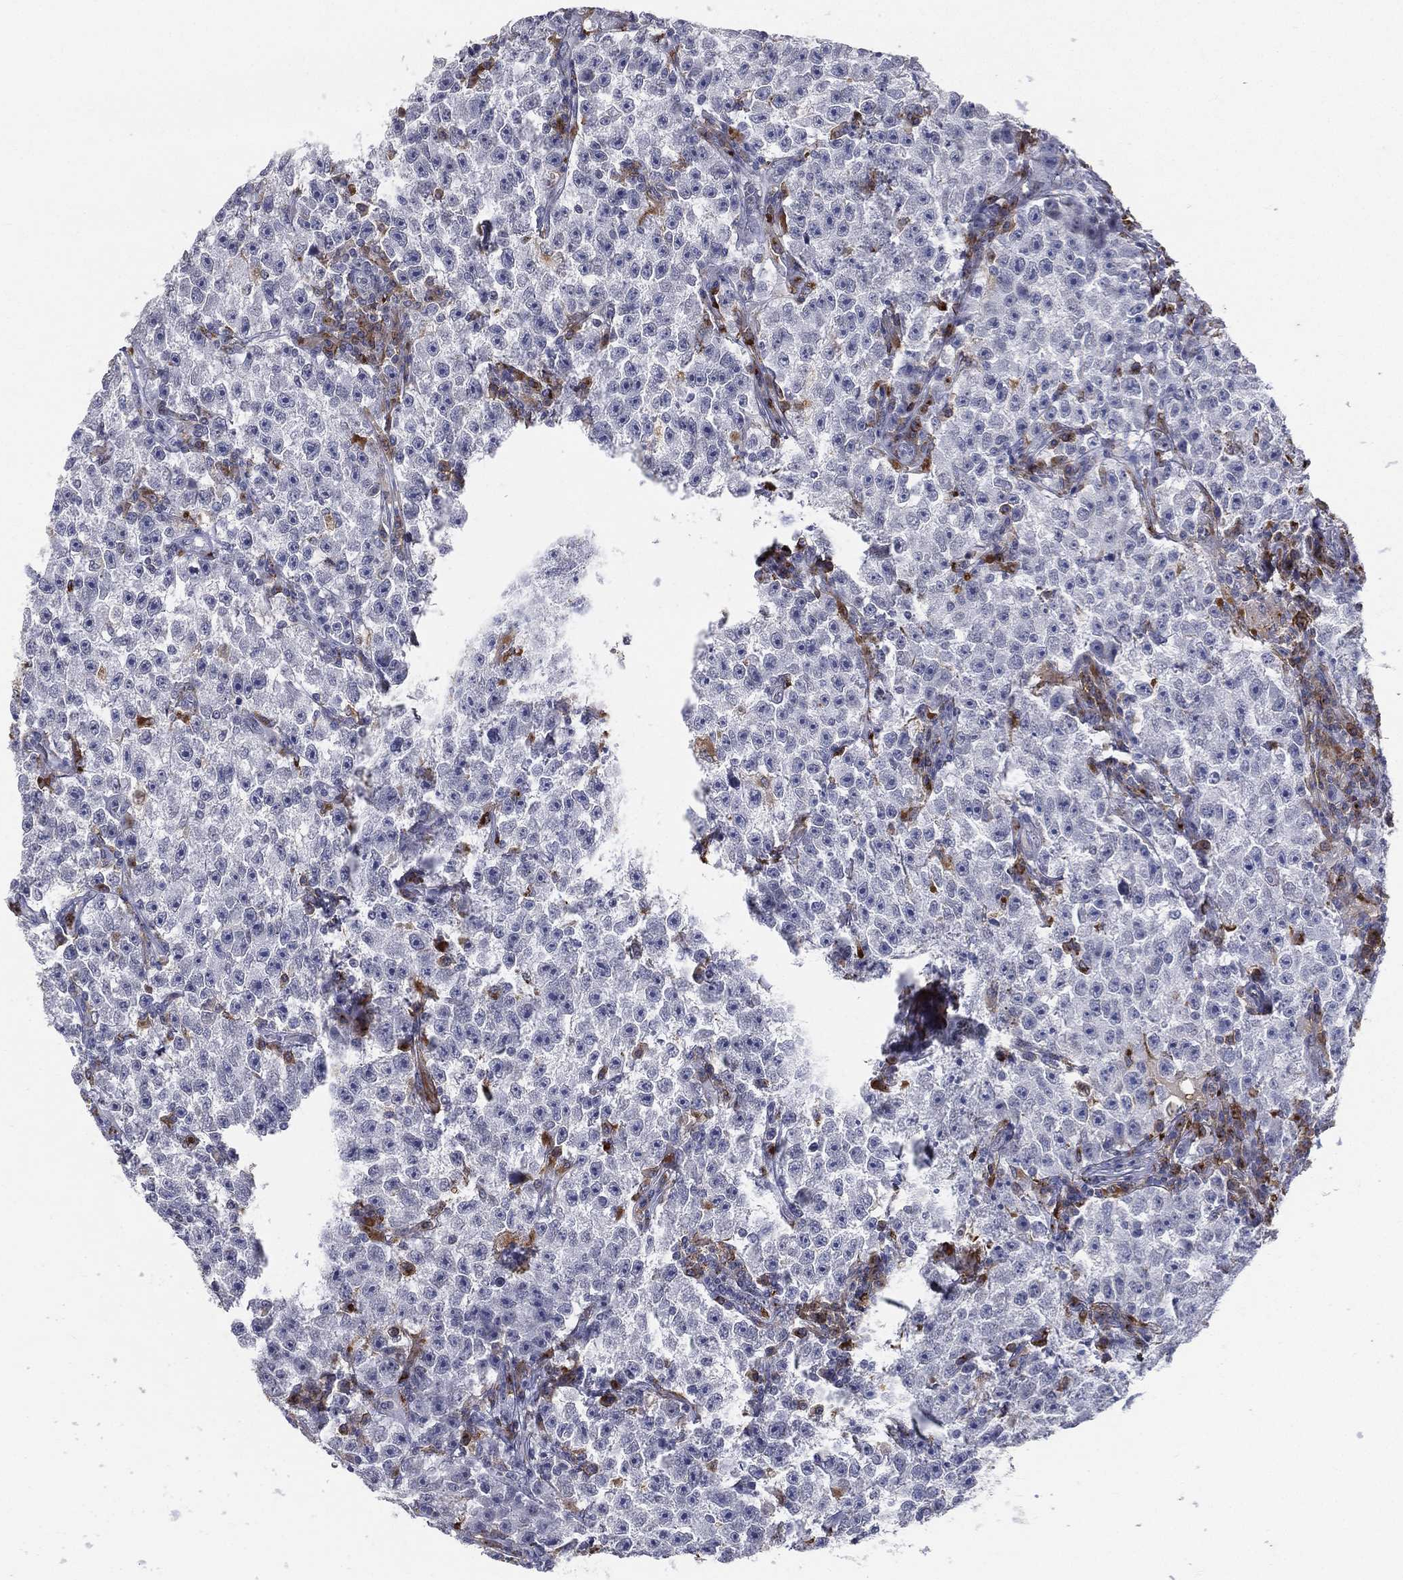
{"staining": {"intensity": "negative", "quantity": "none", "location": "none"}, "tissue": "testis cancer", "cell_type": "Tumor cells", "image_type": "cancer", "snomed": [{"axis": "morphology", "description": "Seminoma, NOS"}, {"axis": "topography", "description": "Testis"}], "caption": "Tumor cells show no significant protein staining in testis cancer (seminoma).", "gene": "EVI2B", "patient": {"sex": "male", "age": 22}}